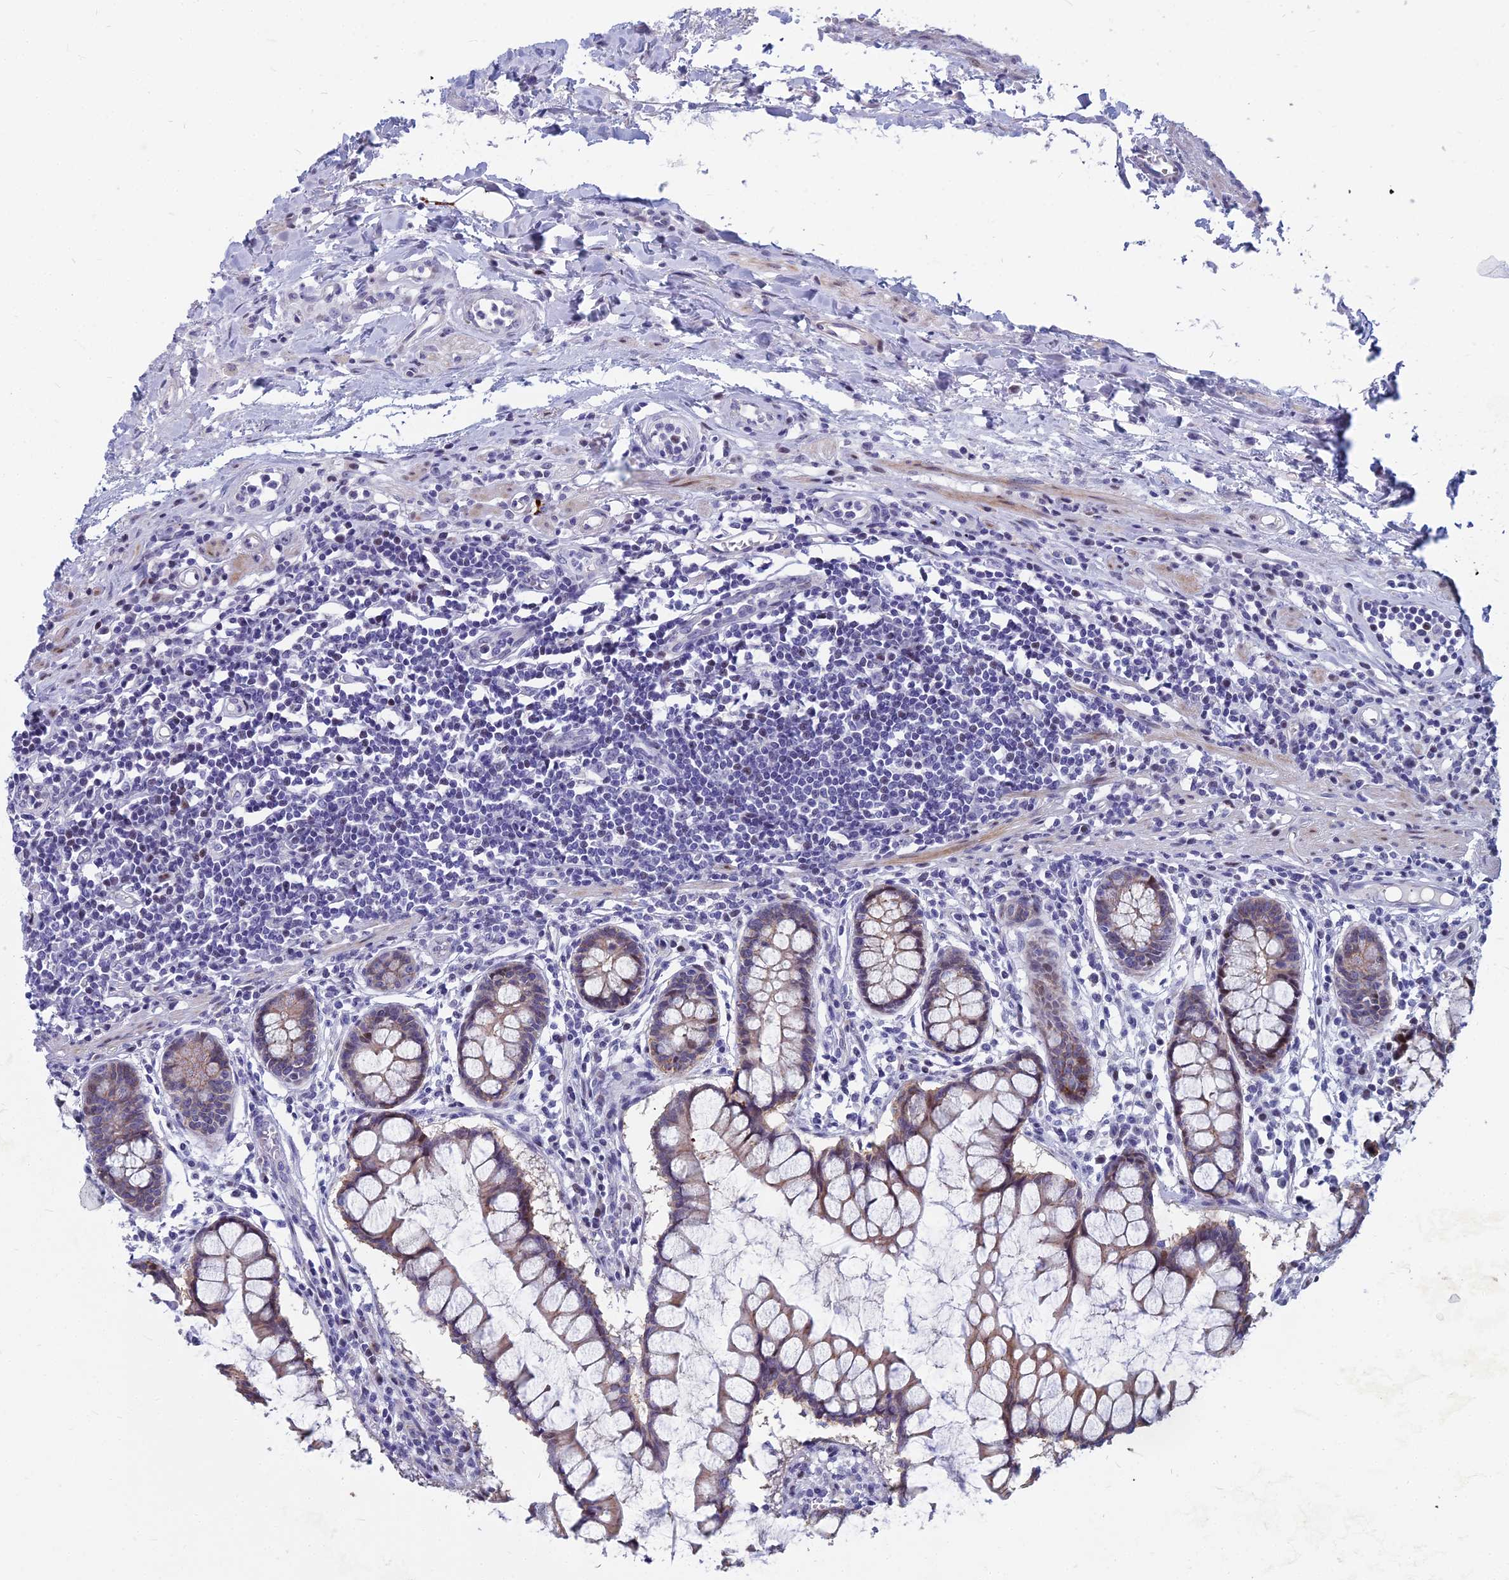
{"staining": {"intensity": "negative", "quantity": "none", "location": "none"}, "tissue": "colon", "cell_type": "Endothelial cells", "image_type": "normal", "snomed": [{"axis": "morphology", "description": "Normal tissue, NOS"}, {"axis": "morphology", "description": "Adenocarcinoma, NOS"}, {"axis": "topography", "description": "Colon"}], "caption": "Immunohistochemistry (IHC) micrograph of normal human colon stained for a protein (brown), which exhibits no staining in endothelial cells. Nuclei are stained in blue.", "gene": "MYBPC2", "patient": {"sex": "female", "age": 55}}